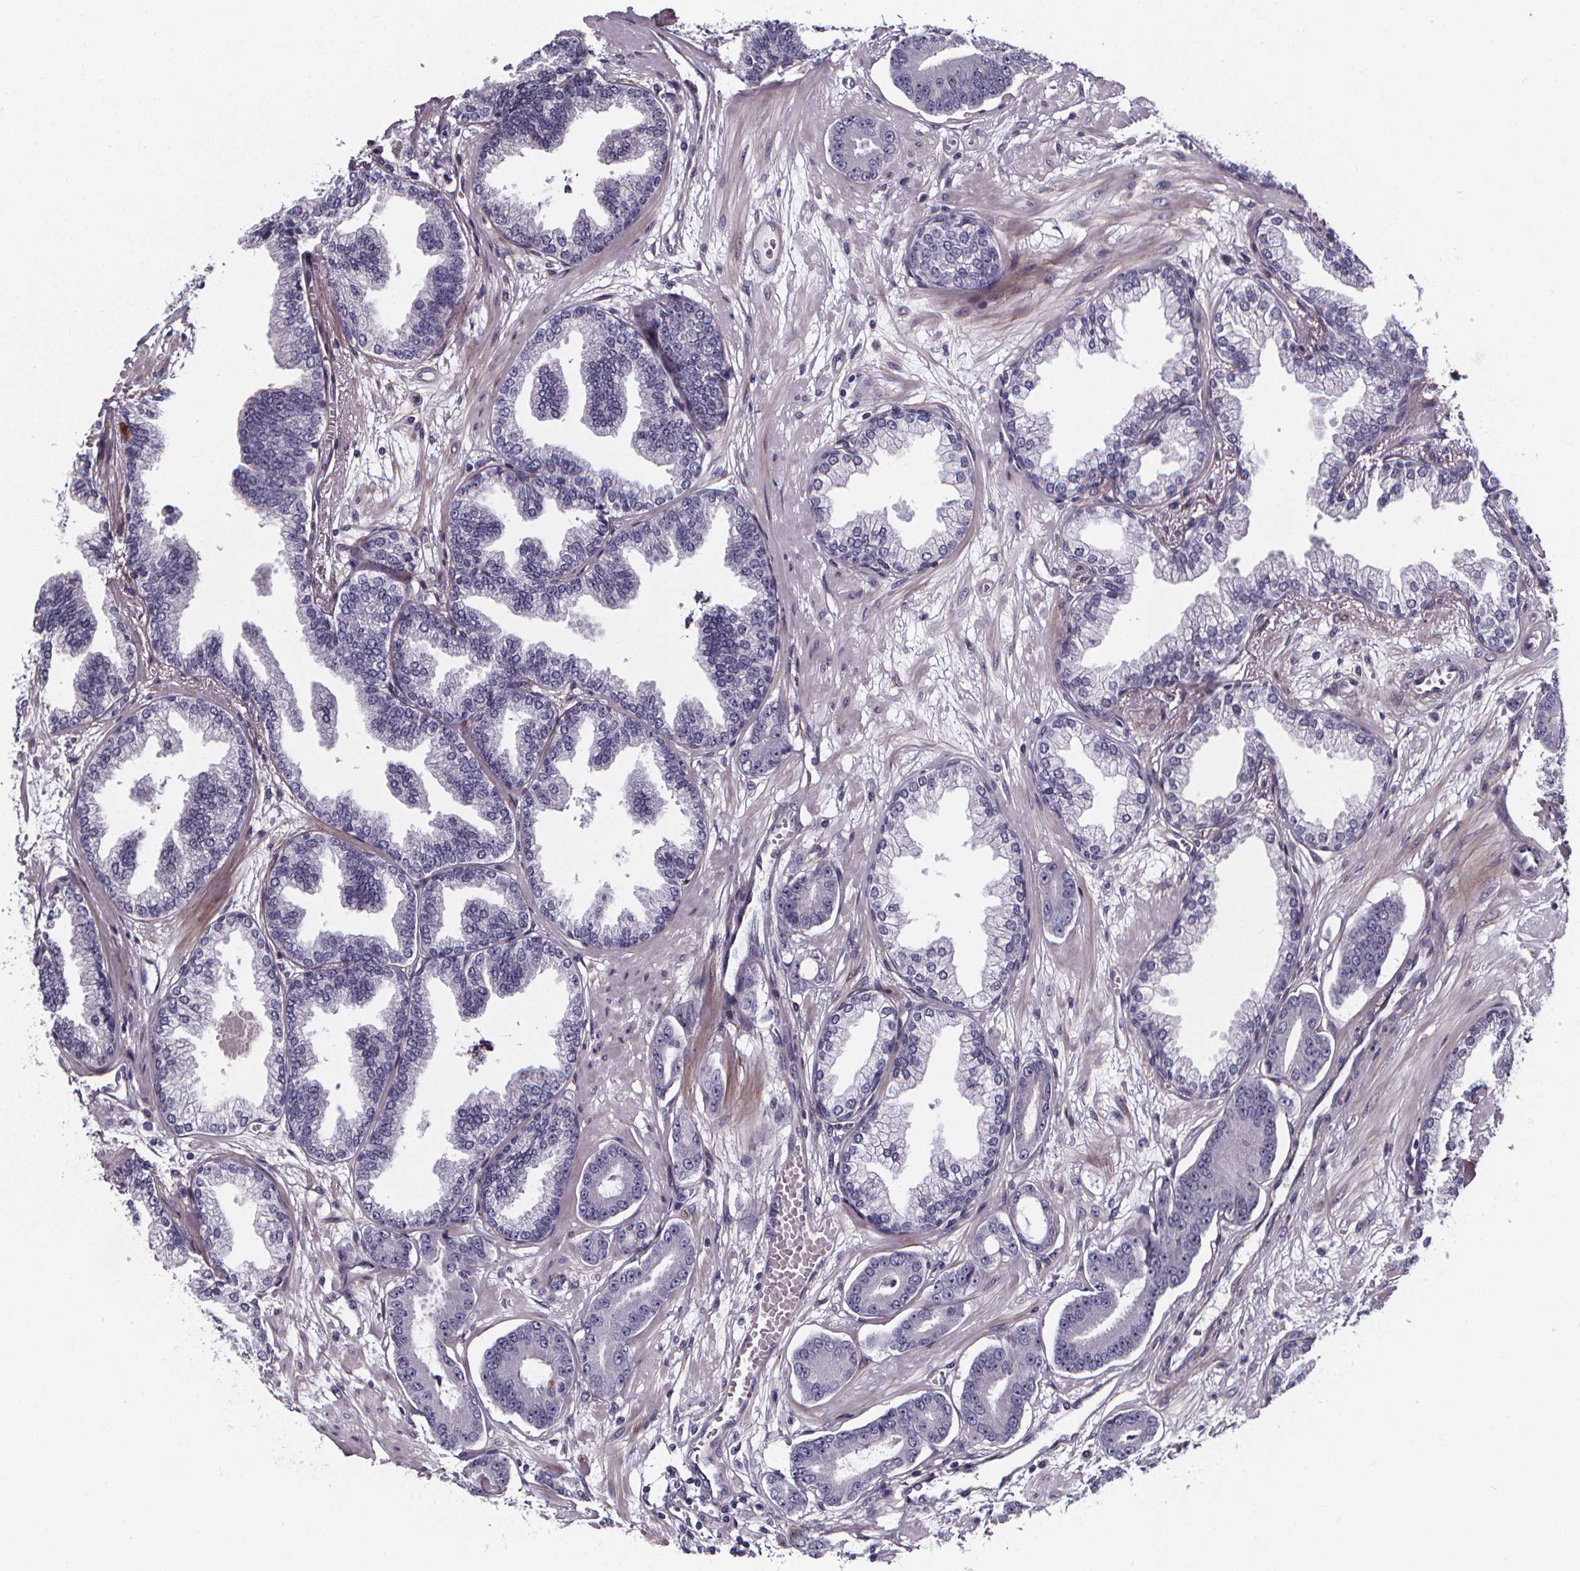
{"staining": {"intensity": "negative", "quantity": "none", "location": "none"}, "tissue": "prostate cancer", "cell_type": "Tumor cells", "image_type": "cancer", "snomed": [{"axis": "morphology", "description": "Adenocarcinoma, Low grade"}, {"axis": "topography", "description": "Prostate"}], "caption": "A histopathology image of prostate low-grade adenocarcinoma stained for a protein shows no brown staining in tumor cells.", "gene": "AEBP1", "patient": {"sex": "male", "age": 64}}